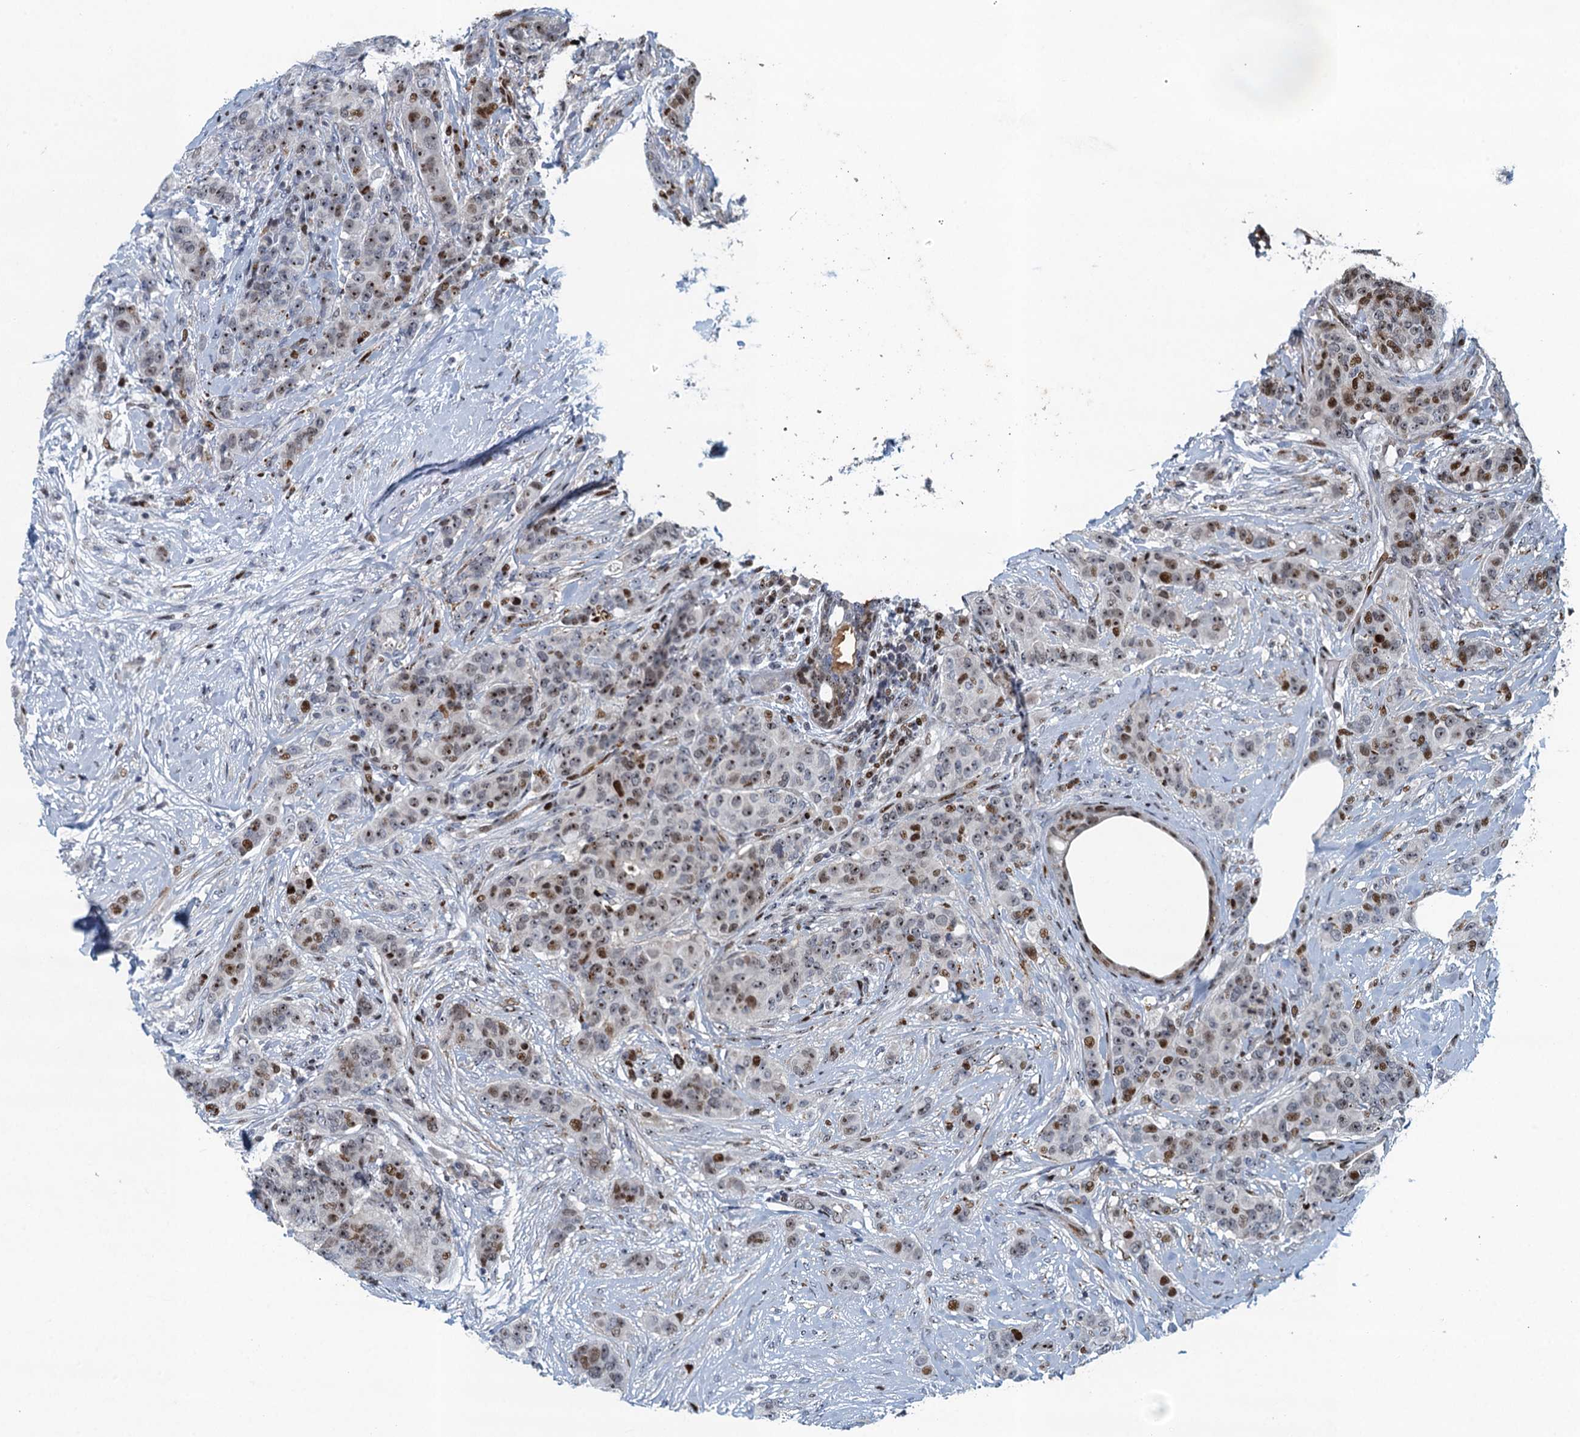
{"staining": {"intensity": "moderate", "quantity": "25%-75%", "location": "nuclear"}, "tissue": "breast cancer", "cell_type": "Tumor cells", "image_type": "cancer", "snomed": [{"axis": "morphology", "description": "Duct carcinoma"}, {"axis": "topography", "description": "Breast"}], "caption": "Human invasive ductal carcinoma (breast) stained with a brown dye shows moderate nuclear positive expression in approximately 25%-75% of tumor cells.", "gene": "ANKRD13D", "patient": {"sex": "female", "age": 40}}